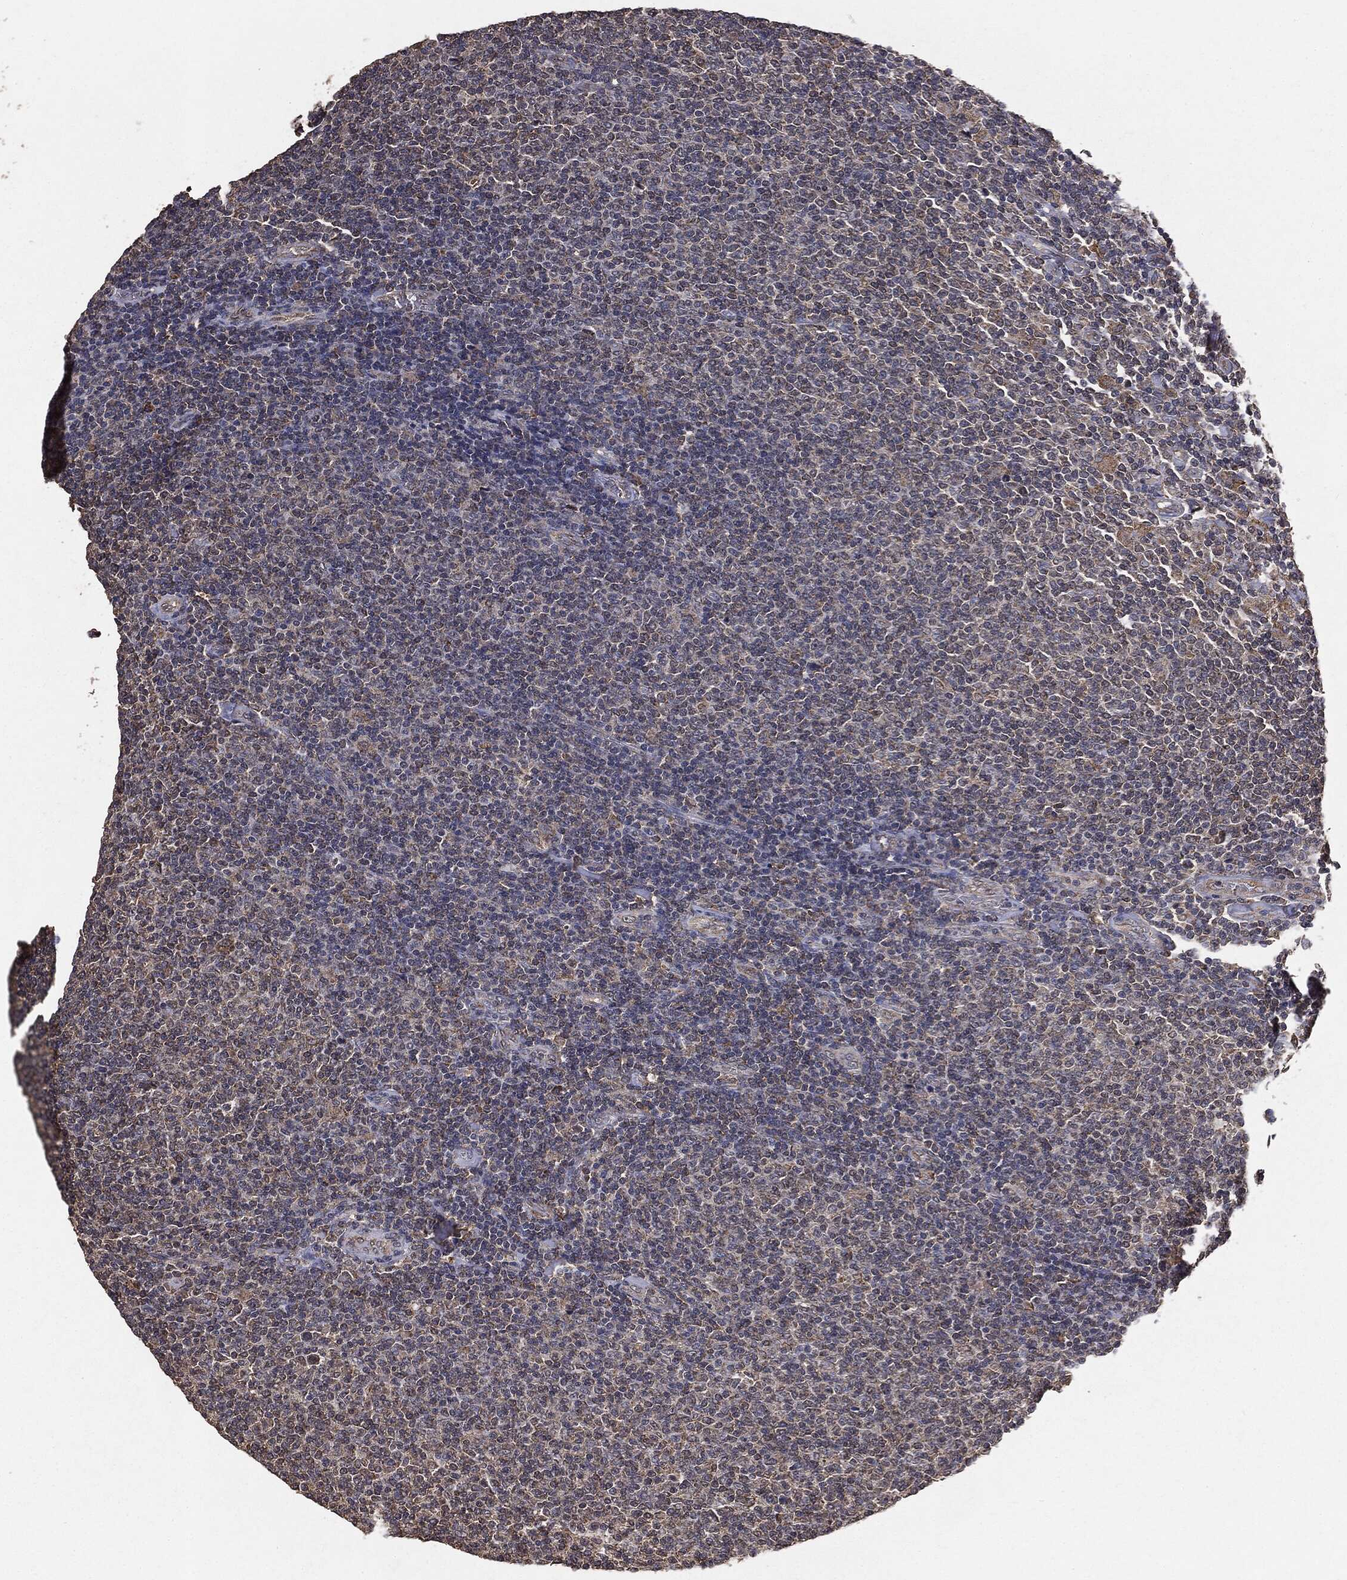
{"staining": {"intensity": "negative", "quantity": "none", "location": "none"}, "tissue": "lymphoma", "cell_type": "Tumor cells", "image_type": "cancer", "snomed": [{"axis": "morphology", "description": "Malignant lymphoma, non-Hodgkin's type, Low grade"}, {"axis": "topography", "description": "Lymph node"}], "caption": "Micrograph shows no significant protein positivity in tumor cells of lymphoma. Brightfield microscopy of immunohistochemistry (IHC) stained with DAB (3,3'-diaminobenzidine) (brown) and hematoxylin (blue), captured at high magnification.", "gene": "MTOR", "patient": {"sex": "male", "age": 52}}